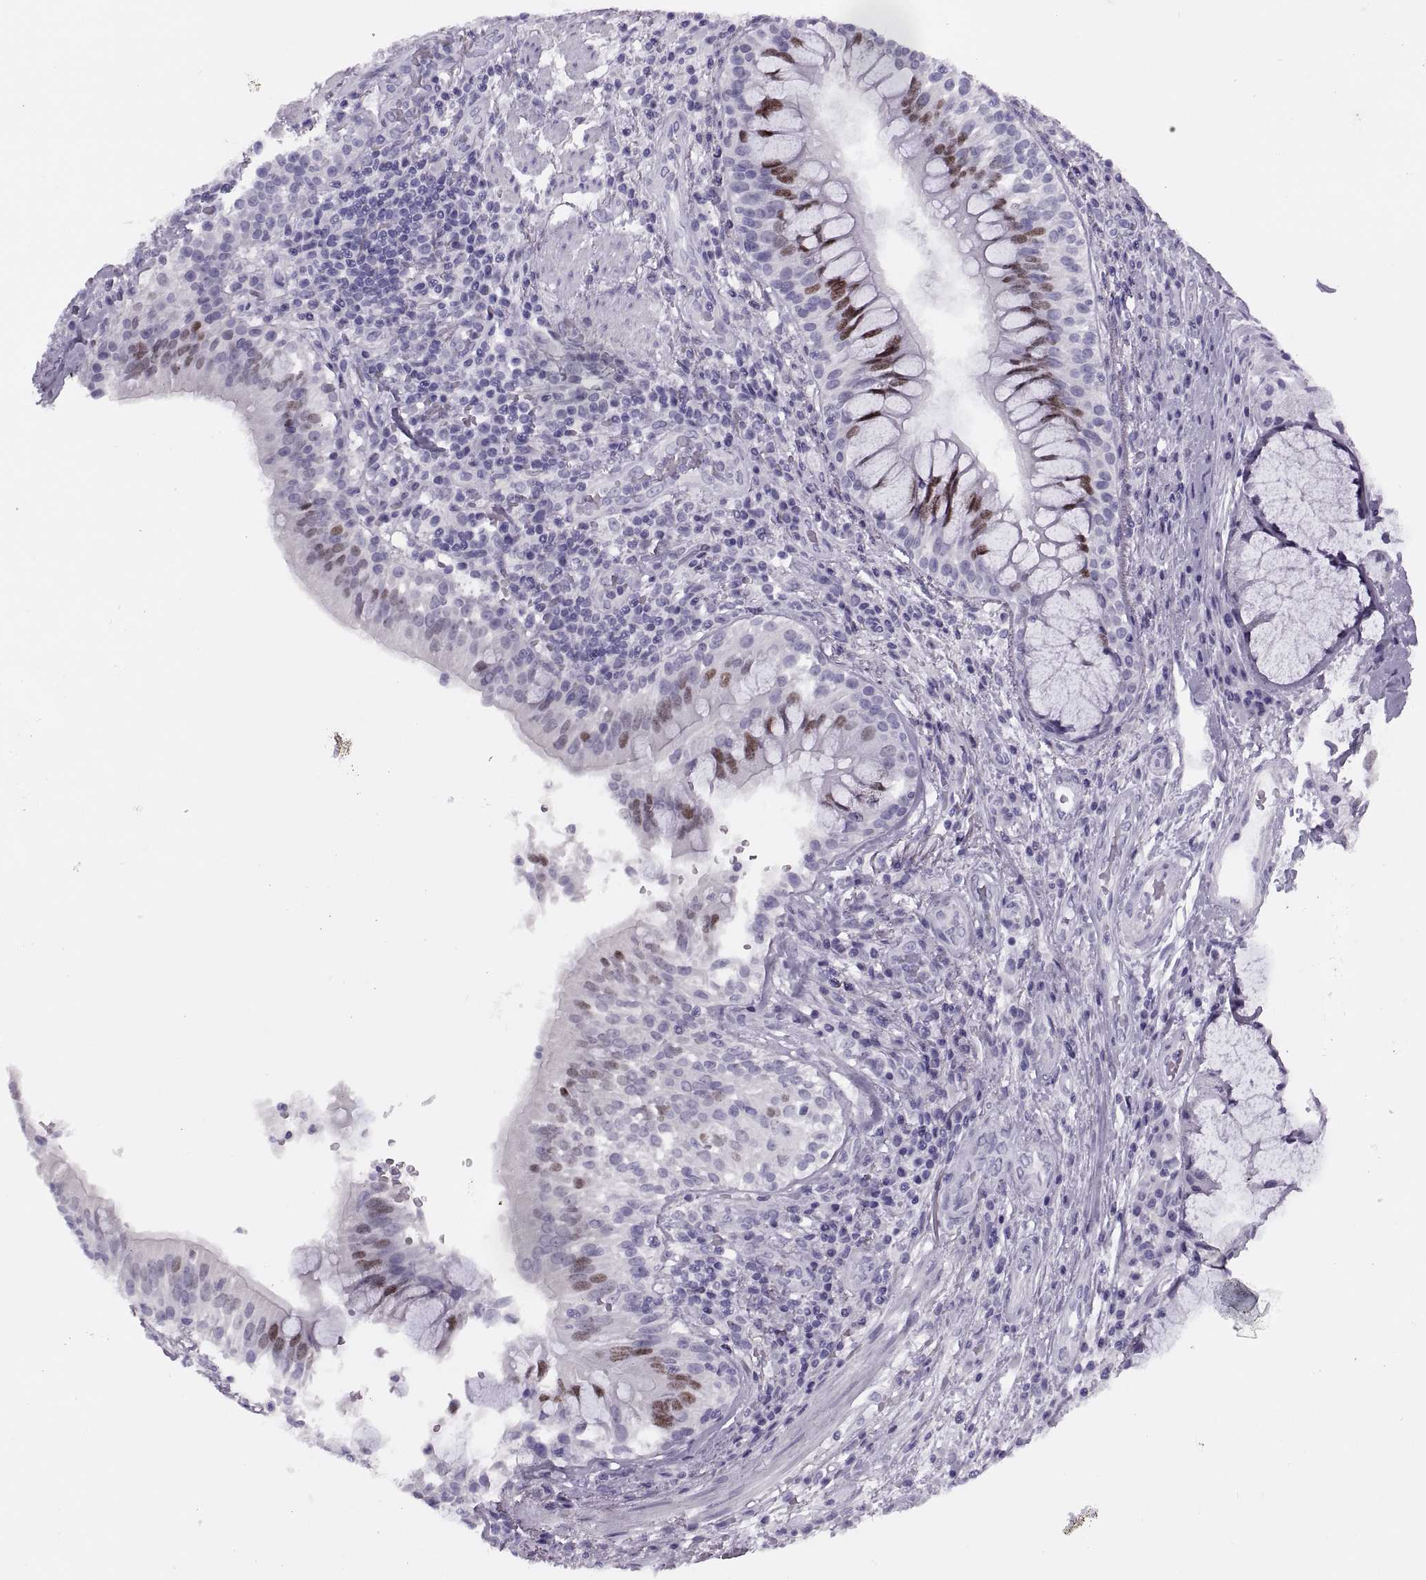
{"staining": {"intensity": "negative", "quantity": "none", "location": "none"}, "tissue": "lung cancer", "cell_type": "Tumor cells", "image_type": "cancer", "snomed": [{"axis": "morphology", "description": "Normal tissue, NOS"}, {"axis": "morphology", "description": "Squamous cell carcinoma, NOS"}, {"axis": "topography", "description": "Bronchus"}, {"axis": "topography", "description": "Lung"}], "caption": "Immunohistochemistry histopathology image of lung squamous cell carcinoma stained for a protein (brown), which exhibits no staining in tumor cells.", "gene": "FAM24A", "patient": {"sex": "male", "age": 64}}